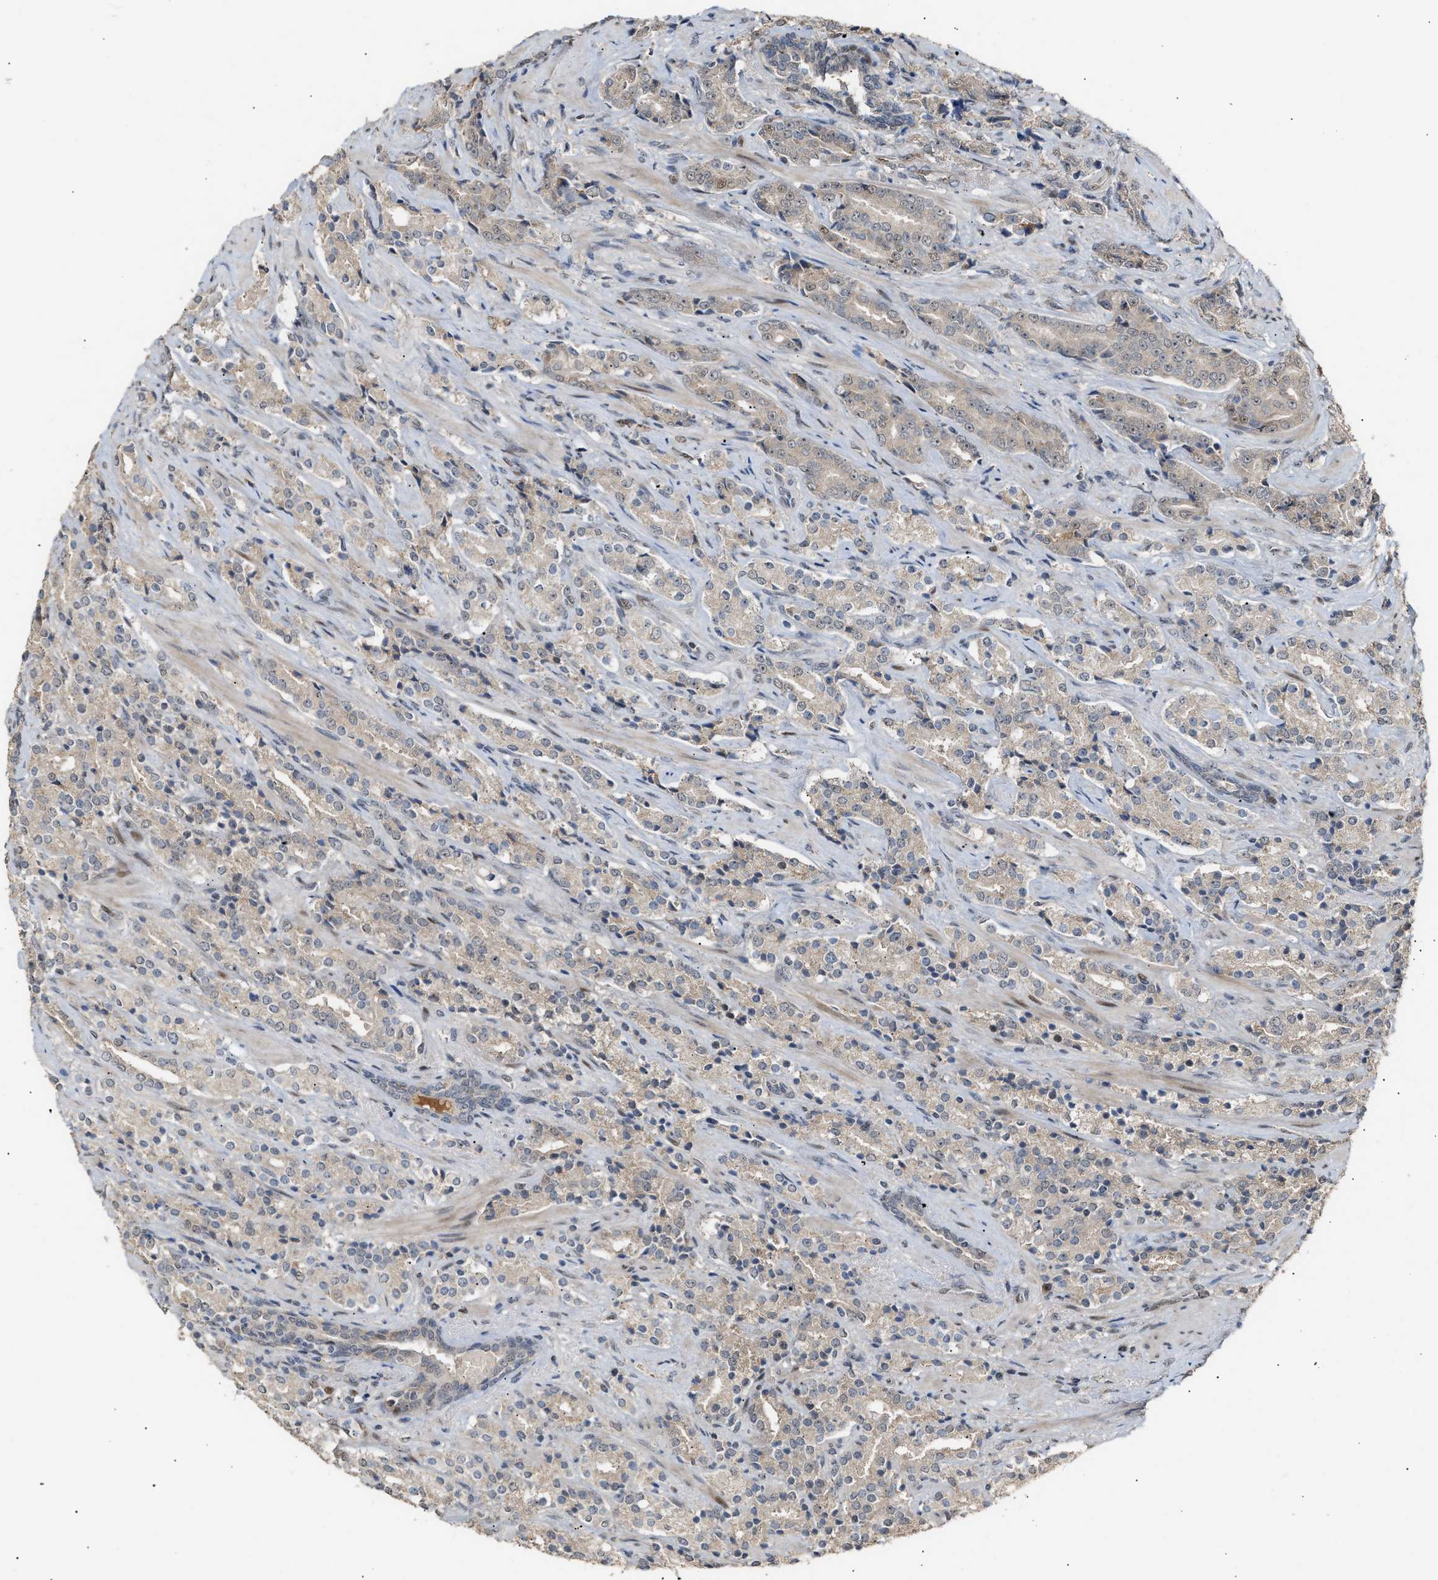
{"staining": {"intensity": "weak", "quantity": "<25%", "location": "cytoplasmic/membranous,nuclear"}, "tissue": "prostate cancer", "cell_type": "Tumor cells", "image_type": "cancer", "snomed": [{"axis": "morphology", "description": "Adenocarcinoma, High grade"}, {"axis": "topography", "description": "Prostate"}], "caption": "This is an IHC photomicrograph of human prostate cancer. There is no expression in tumor cells.", "gene": "ZFAND5", "patient": {"sex": "male", "age": 71}}